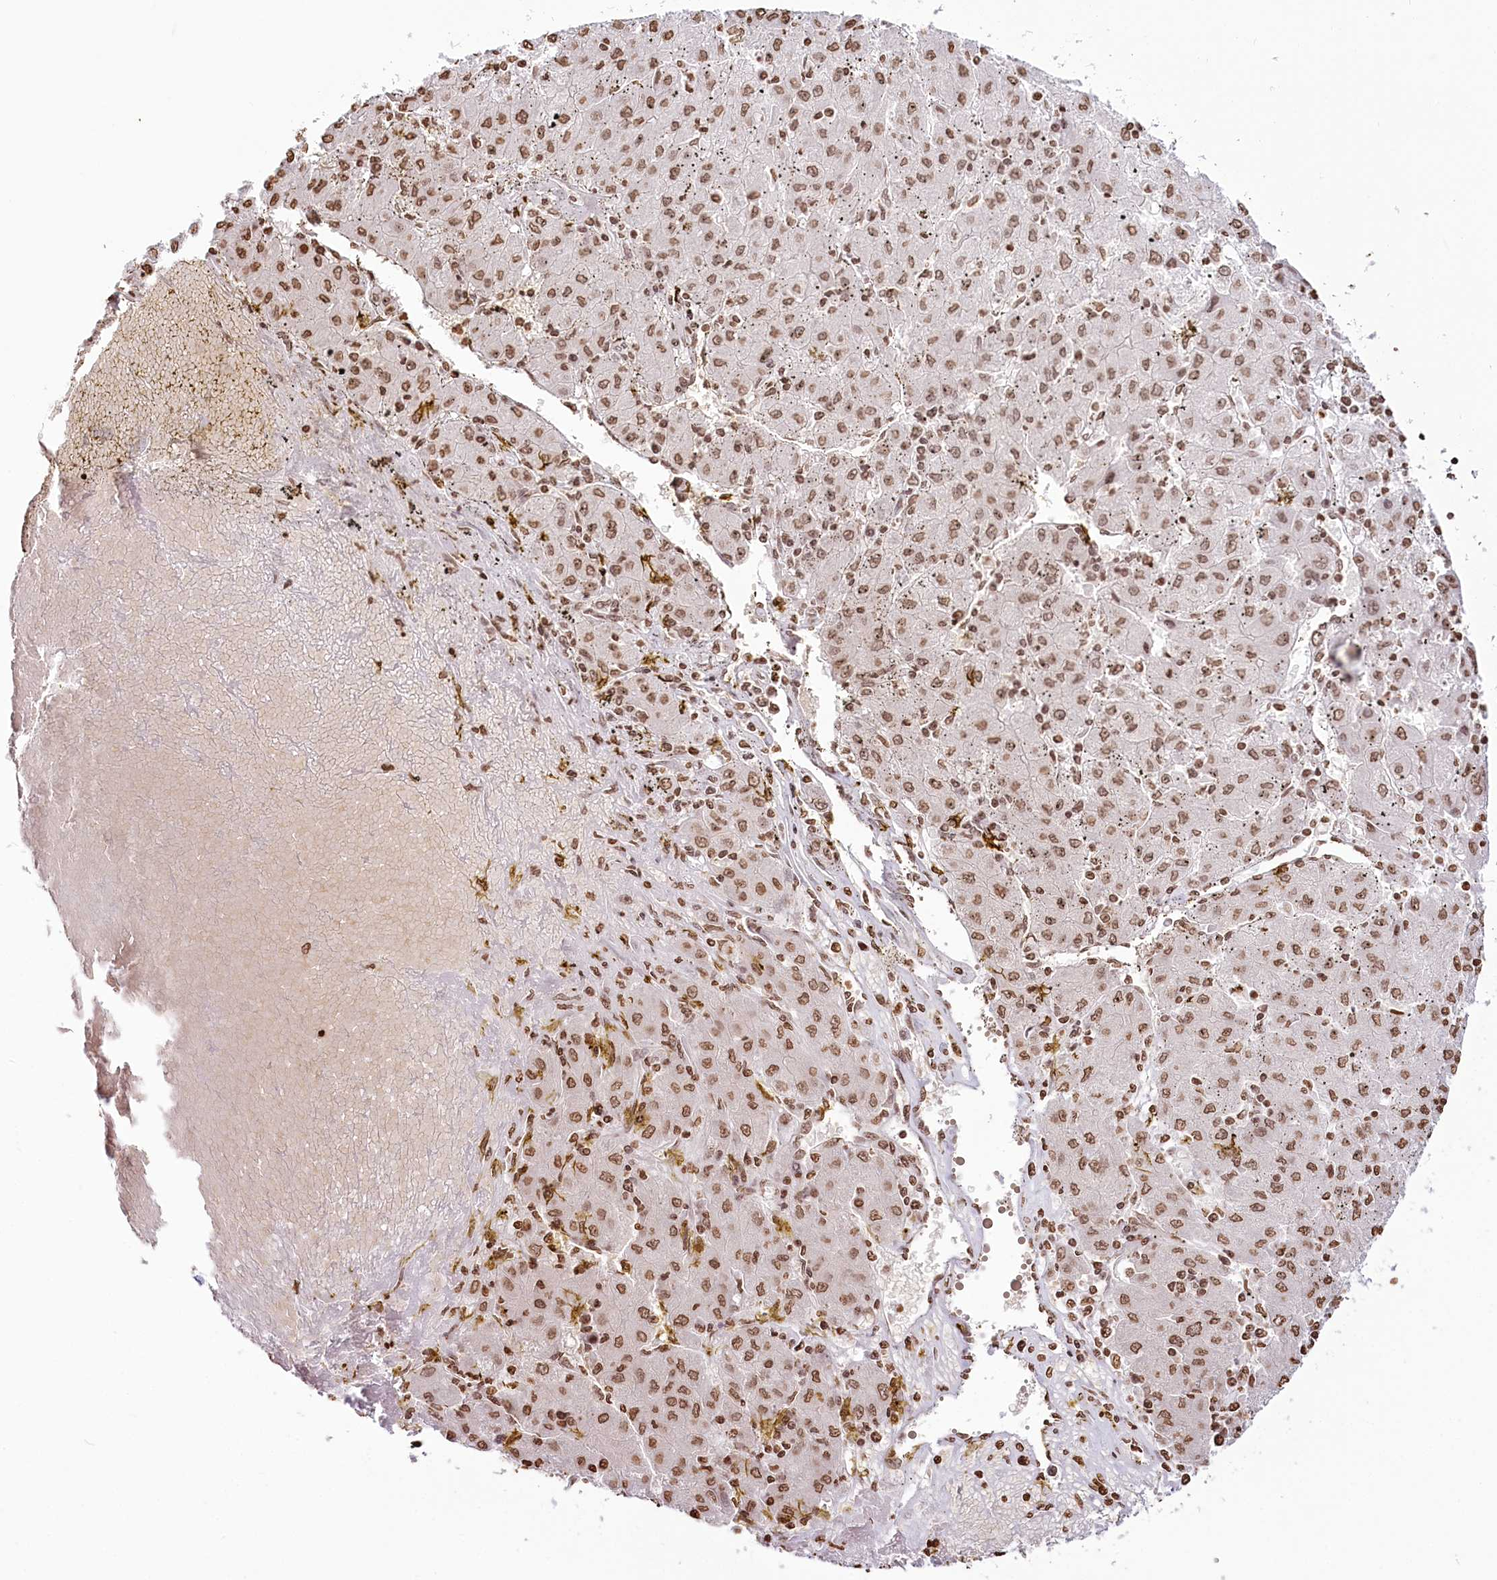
{"staining": {"intensity": "moderate", "quantity": ">75%", "location": "nuclear"}, "tissue": "liver cancer", "cell_type": "Tumor cells", "image_type": "cancer", "snomed": [{"axis": "morphology", "description": "Carcinoma, Hepatocellular, NOS"}, {"axis": "topography", "description": "Liver"}], "caption": "A medium amount of moderate nuclear positivity is identified in about >75% of tumor cells in liver cancer (hepatocellular carcinoma) tissue.", "gene": "FAM13A", "patient": {"sex": "male", "age": 72}}